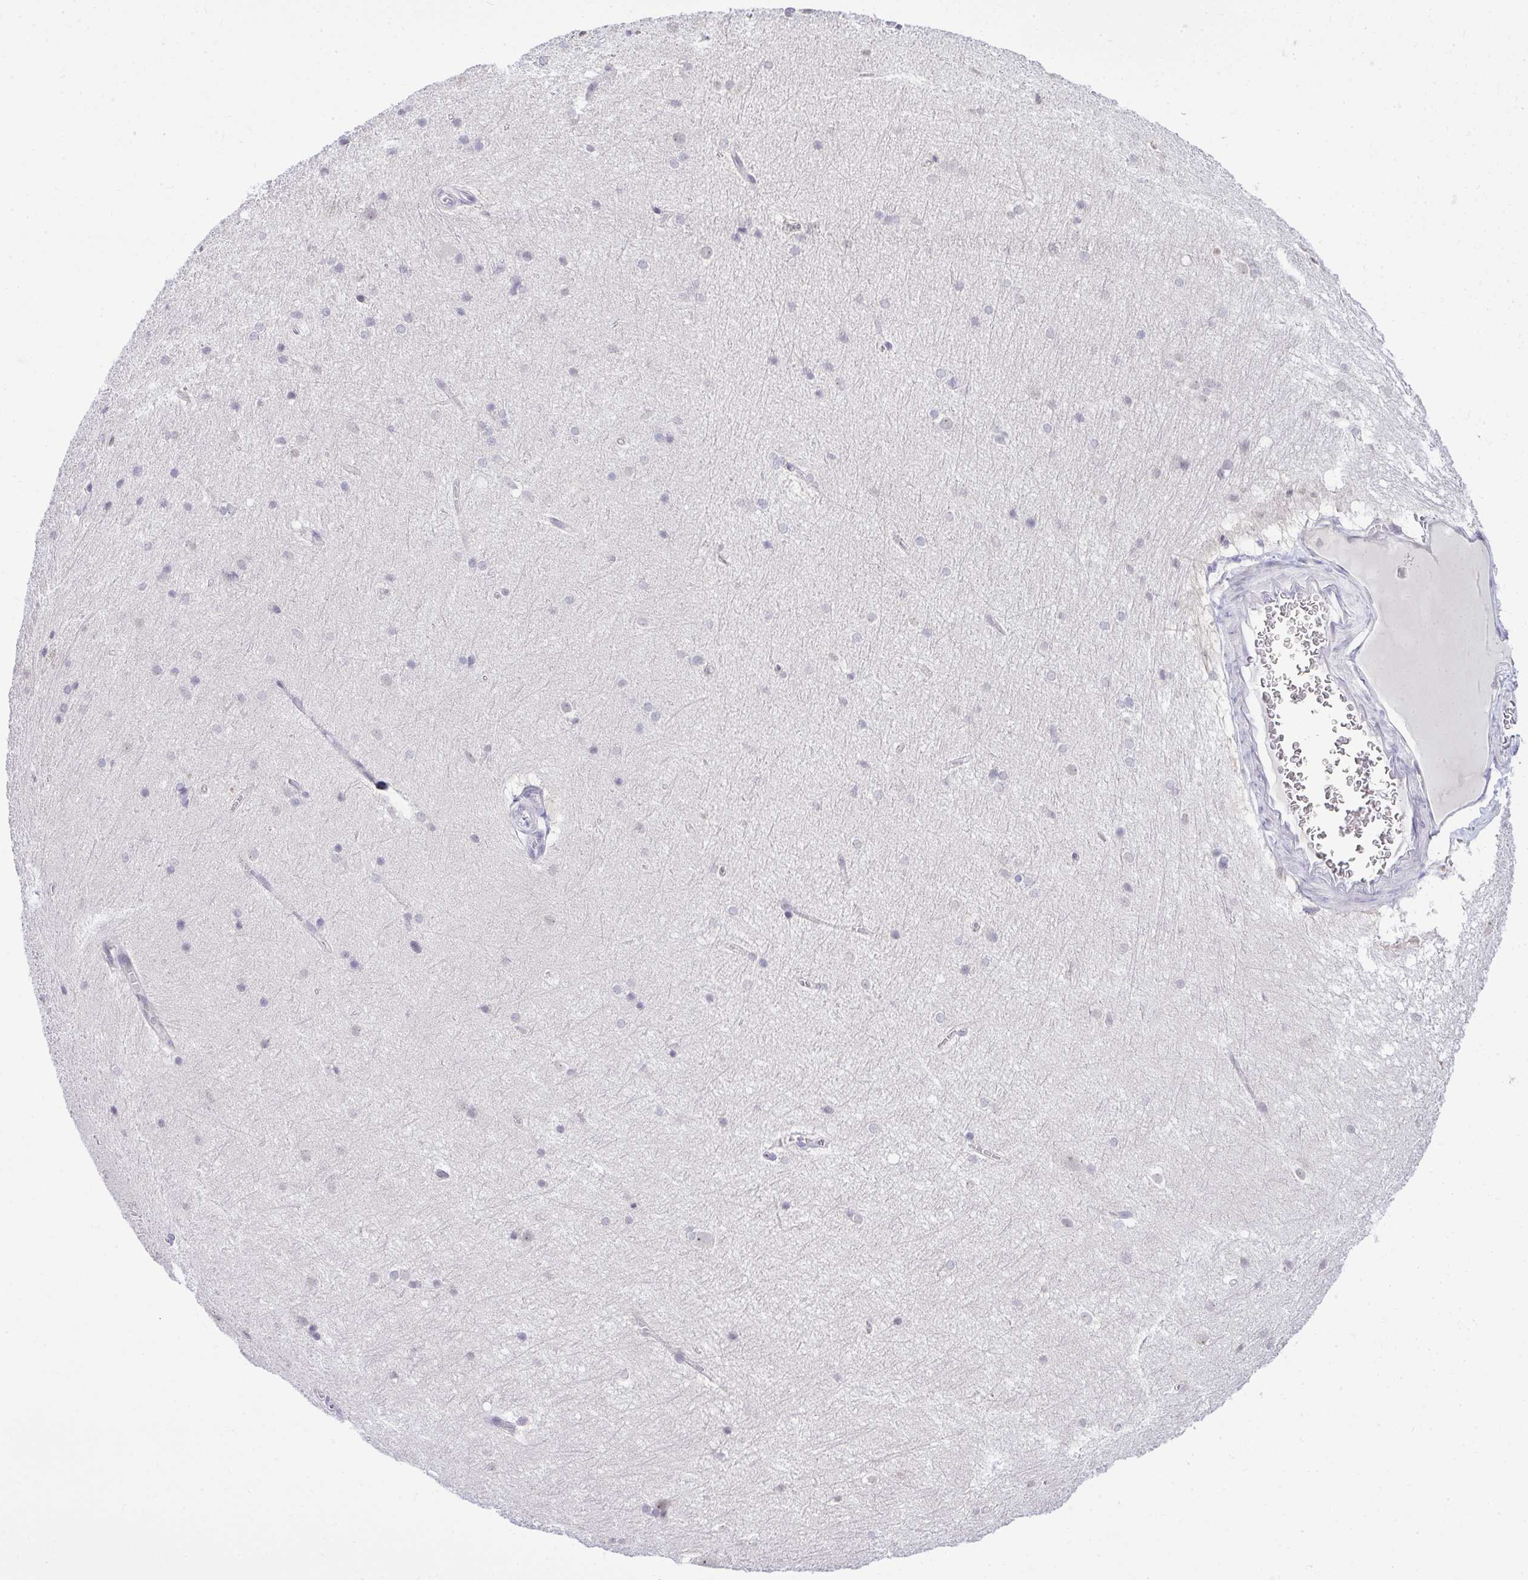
{"staining": {"intensity": "negative", "quantity": "none", "location": "none"}, "tissue": "hippocampus", "cell_type": "Glial cells", "image_type": "normal", "snomed": [{"axis": "morphology", "description": "Normal tissue, NOS"}, {"axis": "topography", "description": "Cerebral cortex"}, {"axis": "topography", "description": "Hippocampus"}], "caption": "Immunohistochemical staining of normal human hippocampus shows no significant staining in glial cells.", "gene": "EID3", "patient": {"sex": "female", "age": 19}}